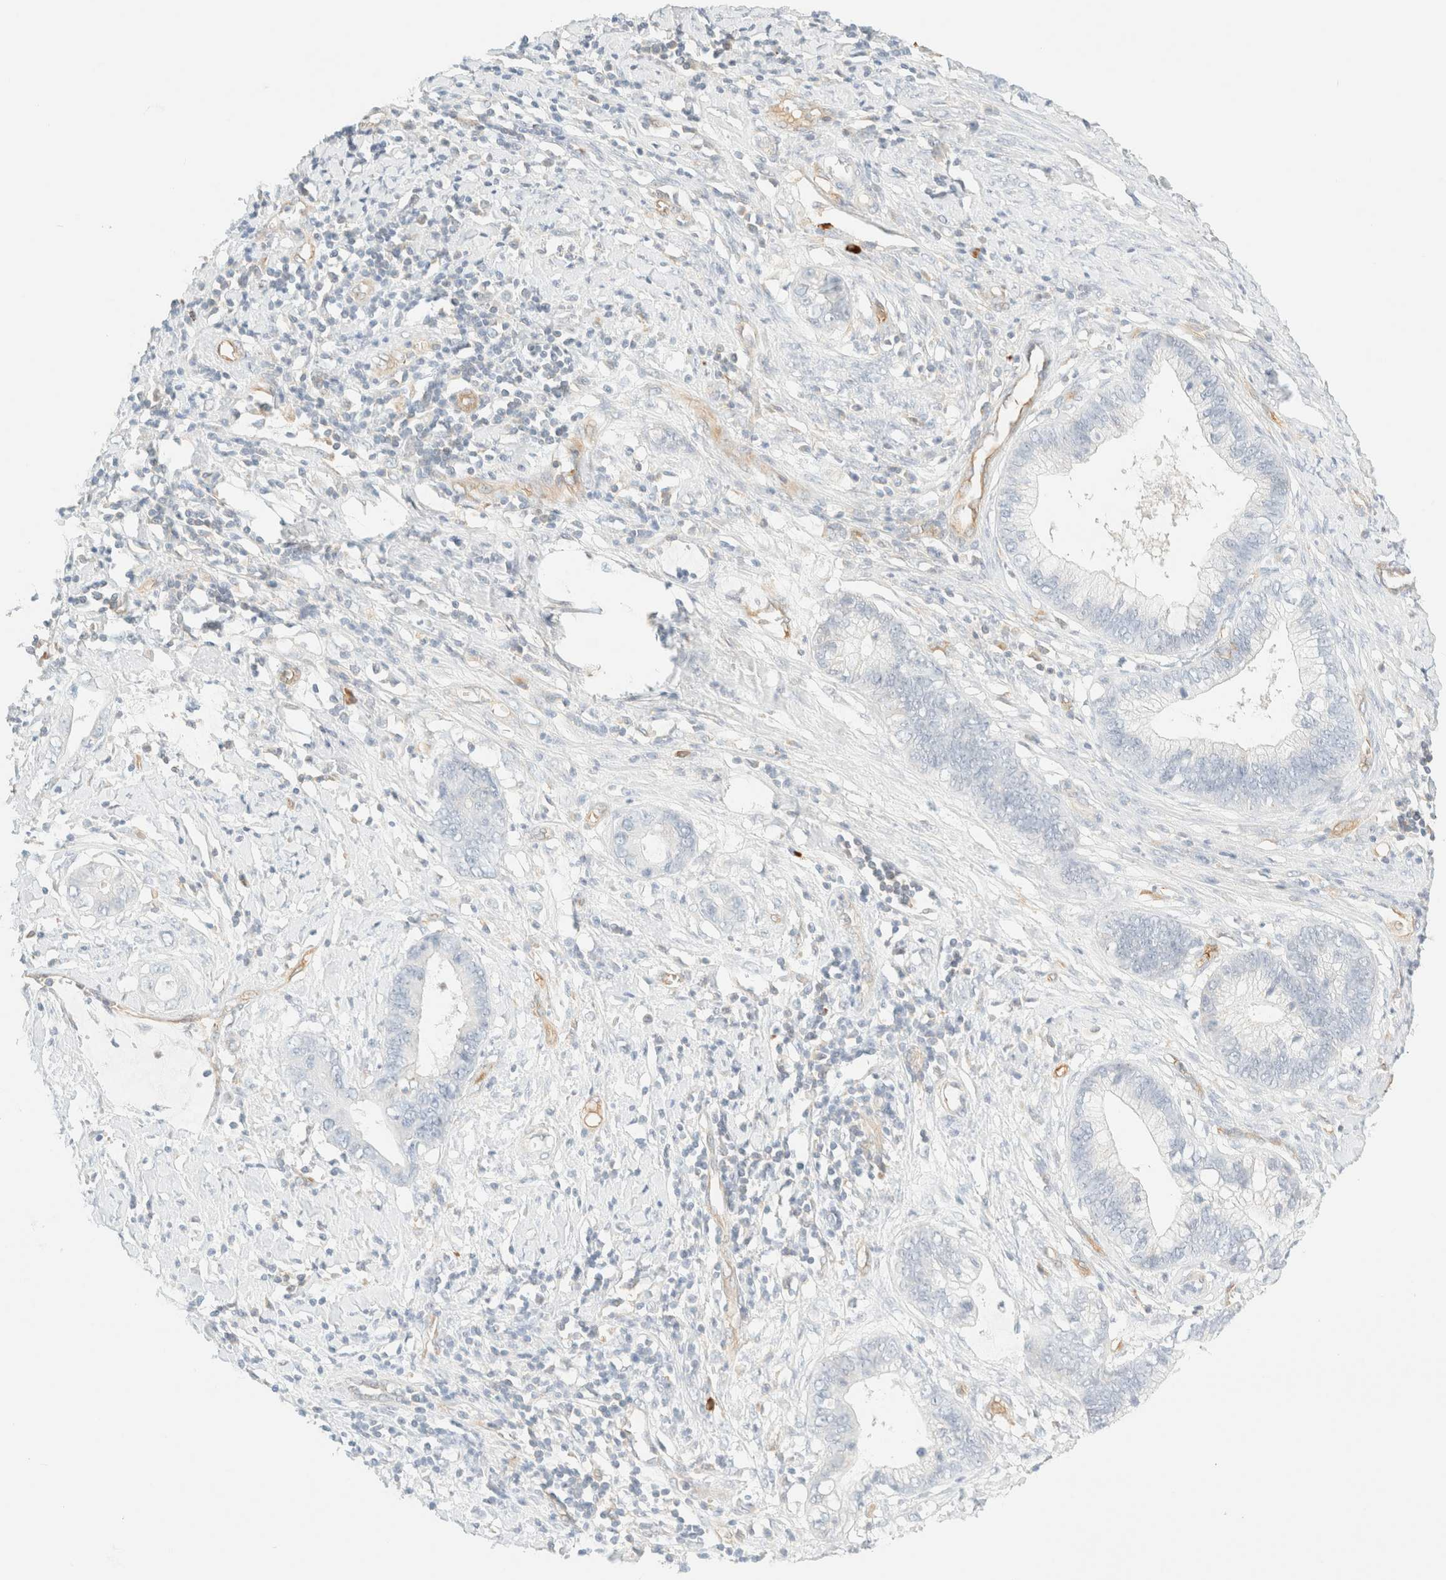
{"staining": {"intensity": "negative", "quantity": "none", "location": "none"}, "tissue": "cervical cancer", "cell_type": "Tumor cells", "image_type": "cancer", "snomed": [{"axis": "morphology", "description": "Adenocarcinoma, NOS"}, {"axis": "topography", "description": "Cervix"}], "caption": "Adenocarcinoma (cervical) was stained to show a protein in brown. There is no significant staining in tumor cells.", "gene": "FHOD1", "patient": {"sex": "female", "age": 44}}